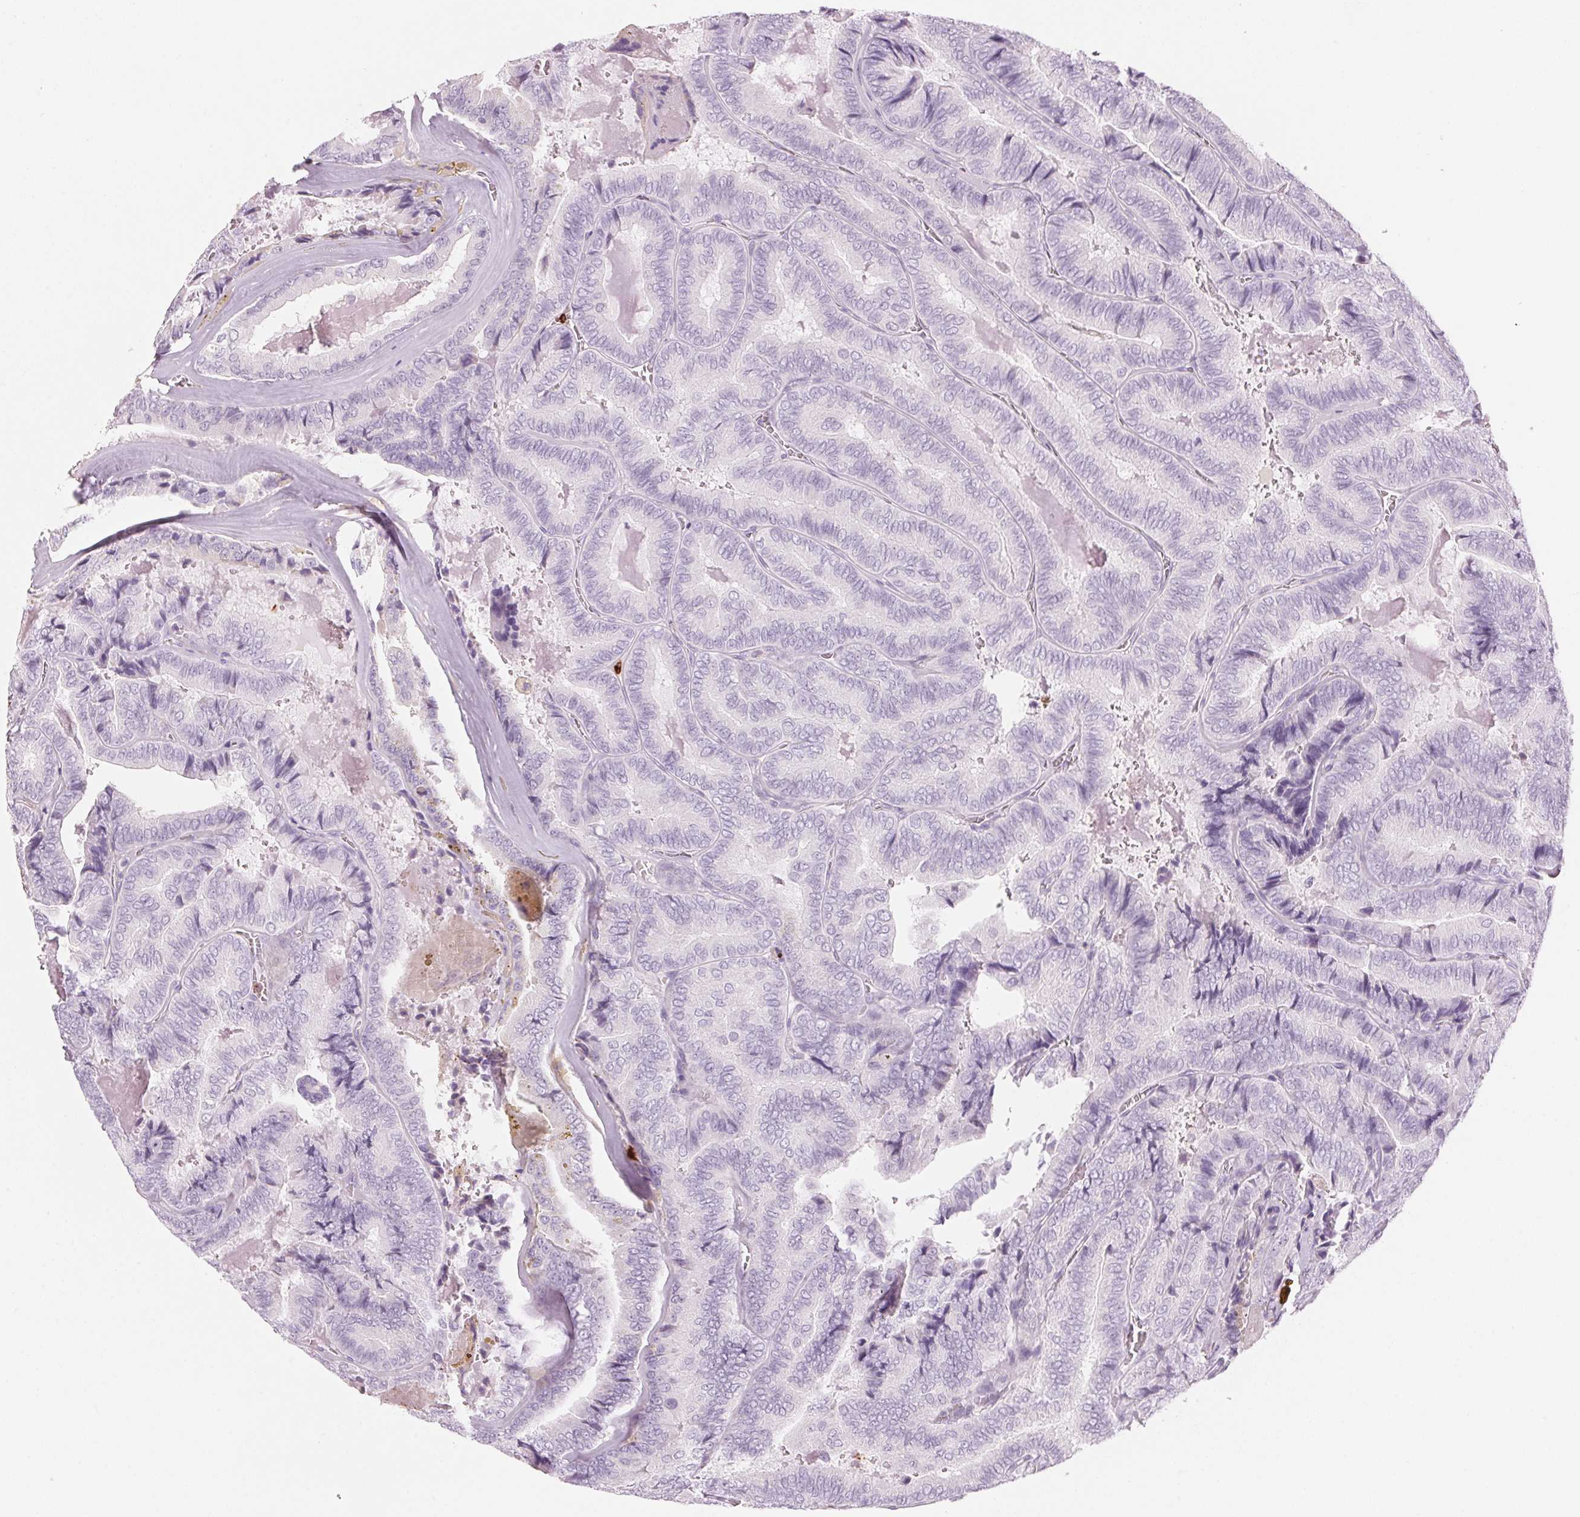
{"staining": {"intensity": "negative", "quantity": "none", "location": "none"}, "tissue": "thyroid cancer", "cell_type": "Tumor cells", "image_type": "cancer", "snomed": [{"axis": "morphology", "description": "Papillary adenocarcinoma, NOS"}, {"axis": "topography", "description": "Thyroid gland"}], "caption": "A high-resolution photomicrograph shows IHC staining of thyroid cancer (papillary adenocarcinoma), which displays no significant positivity in tumor cells. (Brightfield microscopy of DAB (3,3'-diaminobenzidine) IHC at high magnification).", "gene": "KLK7", "patient": {"sex": "female", "age": 75}}